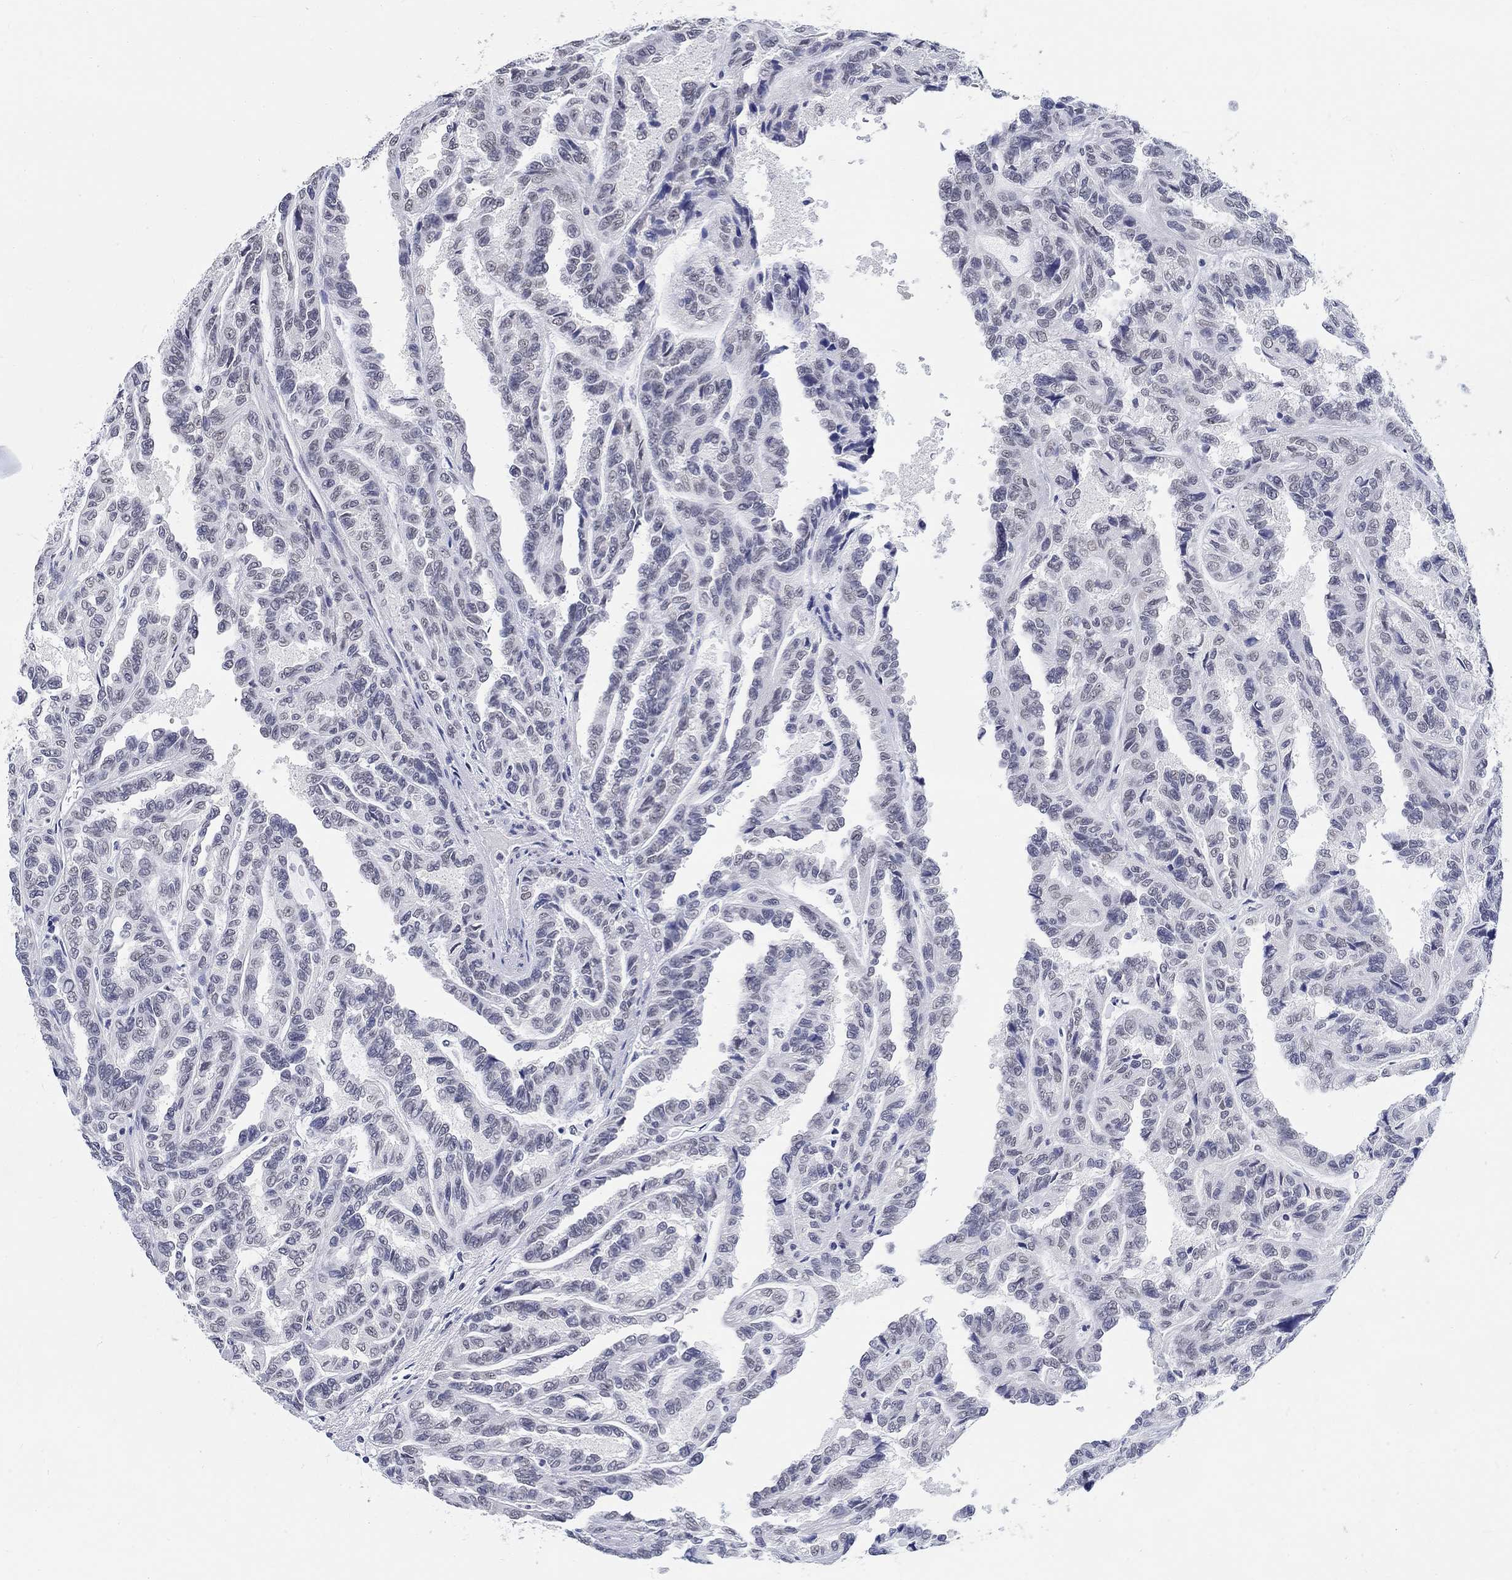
{"staining": {"intensity": "negative", "quantity": "none", "location": "none"}, "tissue": "renal cancer", "cell_type": "Tumor cells", "image_type": "cancer", "snomed": [{"axis": "morphology", "description": "Adenocarcinoma, NOS"}, {"axis": "topography", "description": "Kidney"}], "caption": "Immunohistochemistry image of human renal cancer stained for a protein (brown), which demonstrates no staining in tumor cells.", "gene": "ANKS1B", "patient": {"sex": "male", "age": 79}}